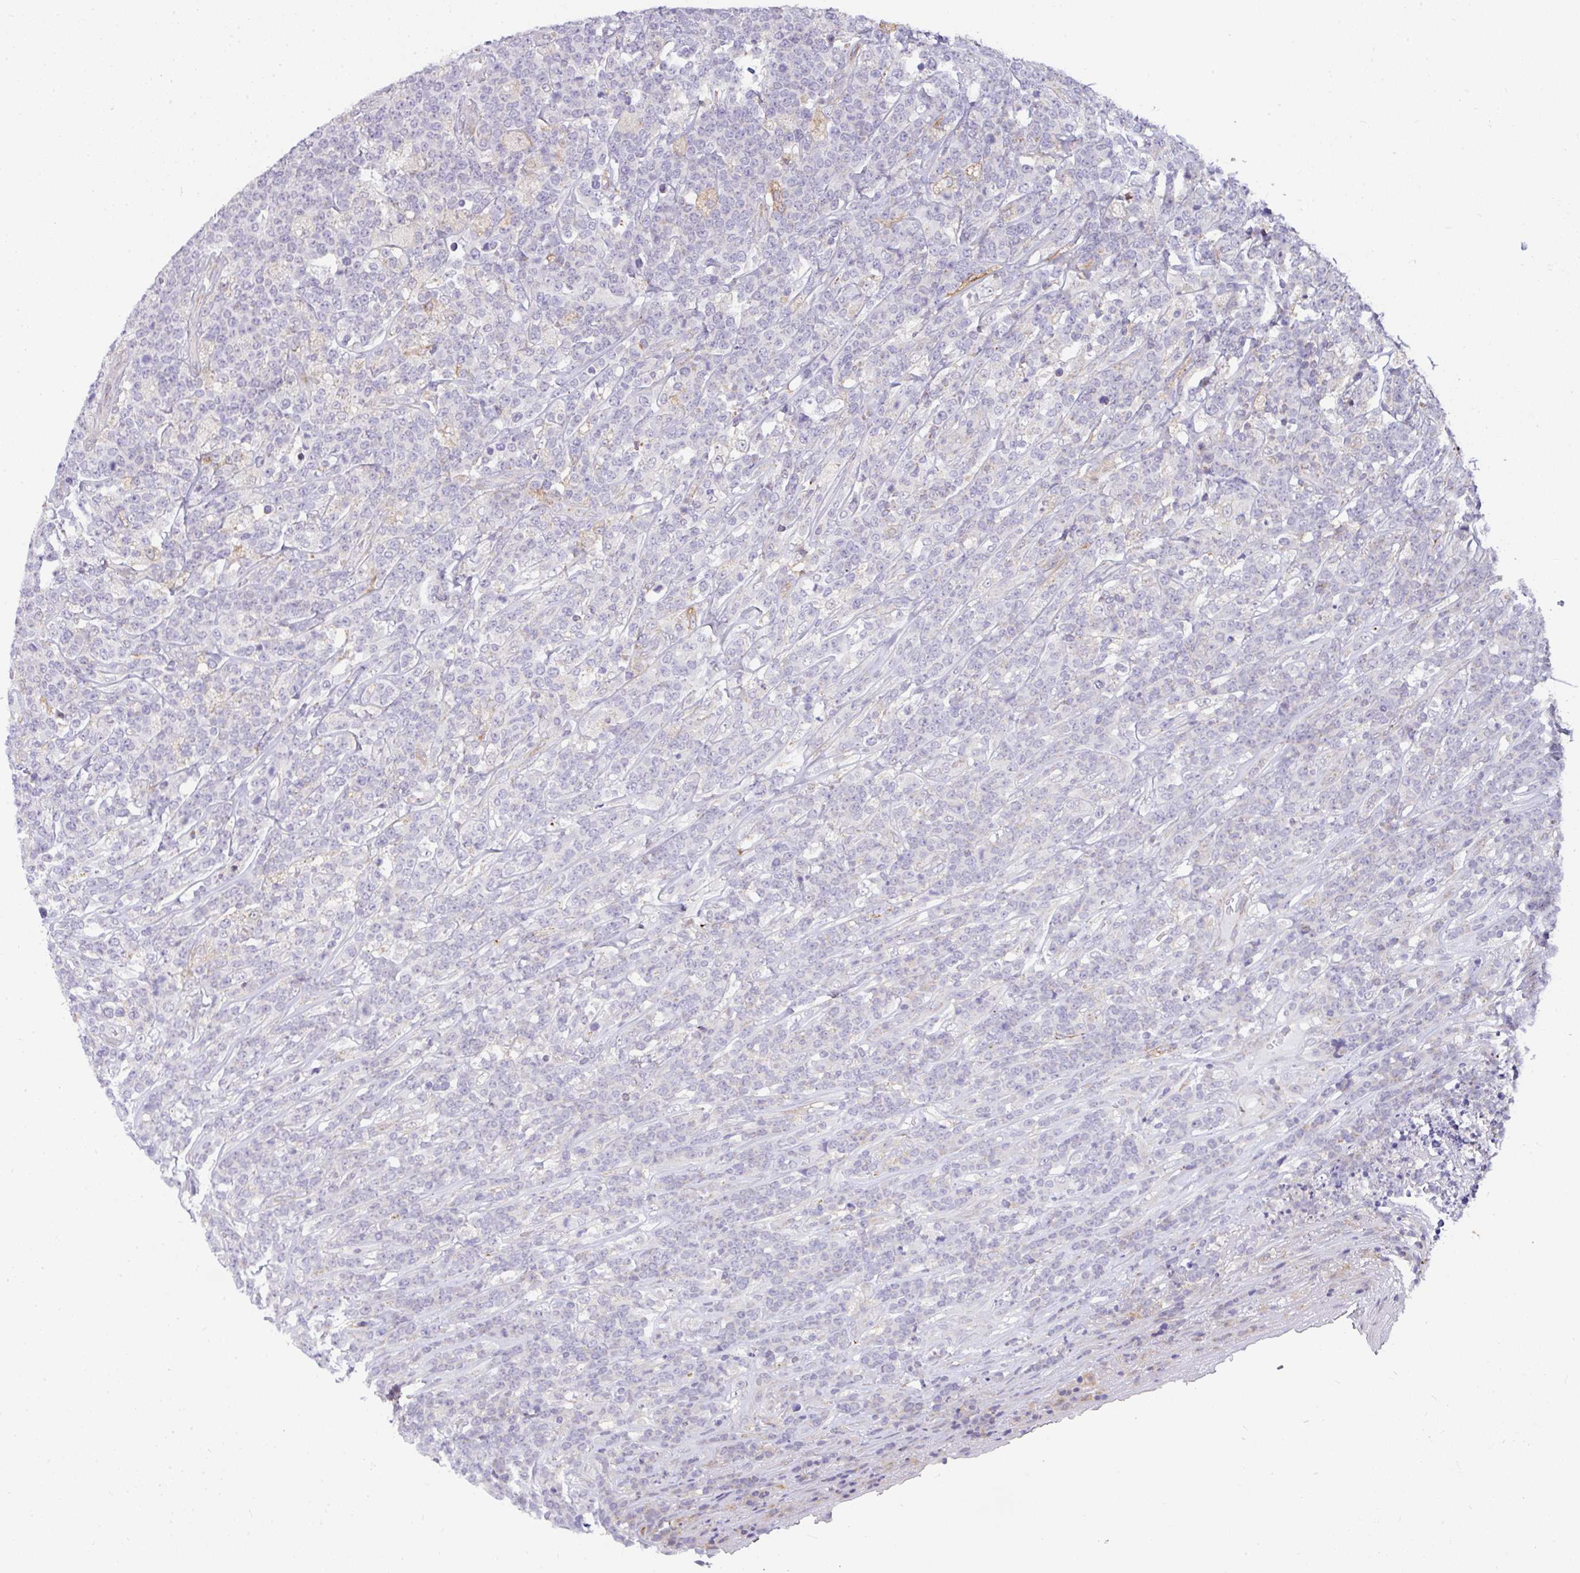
{"staining": {"intensity": "negative", "quantity": "none", "location": "none"}, "tissue": "lymphoma", "cell_type": "Tumor cells", "image_type": "cancer", "snomed": [{"axis": "morphology", "description": "Malignant lymphoma, non-Hodgkin's type, High grade"}, {"axis": "topography", "description": "Small intestine"}], "caption": "High power microscopy photomicrograph of an immunohistochemistry histopathology image of high-grade malignant lymphoma, non-Hodgkin's type, revealing no significant expression in tumor cells.", "gene": "SRRM4", "patient": {"sex": "male", "age": 8}}